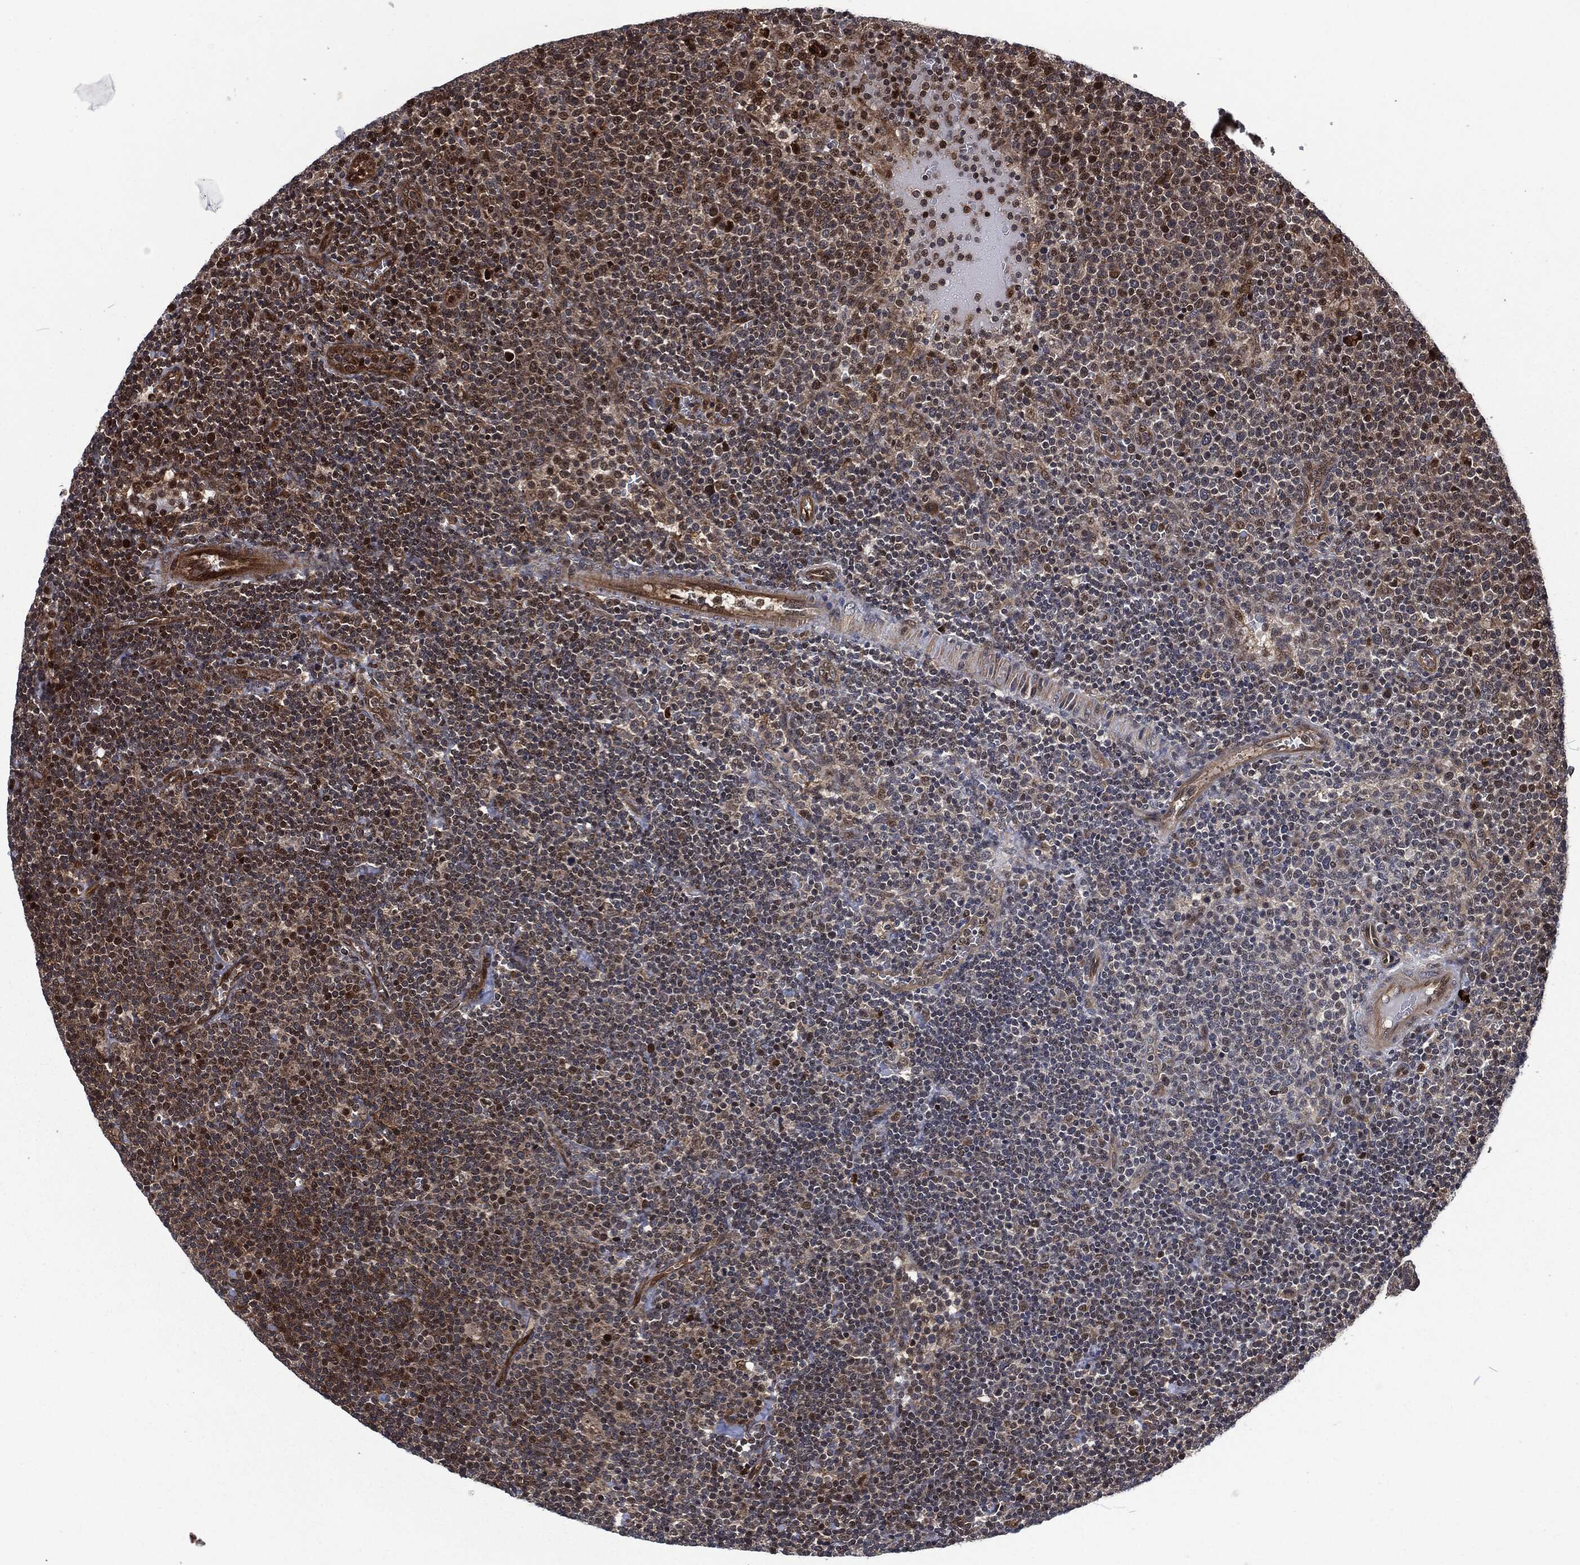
{"staining": {"intensity": "moderate", "quantity": "25%-75%", "location": "cytoplasmic/membranous"}, "tissue": "lymphoma", "cell_type": "Tumor cells", "image_type": "cancer", "snomed": [{"axis": "morphology", "description": "Malignant lymphoma, non-Hodgkin's type, High grade"}, {"axis": "topography", "description": "Lymph node"}], "caption": "This micrograph displays IHC staining of human lymphoma, with medium moderate cytoplasmic/membranous expression in about 25%-75% of tumor cells.", "gene": "CMPK2", "patient": {"sex": "male", "age": 61}}